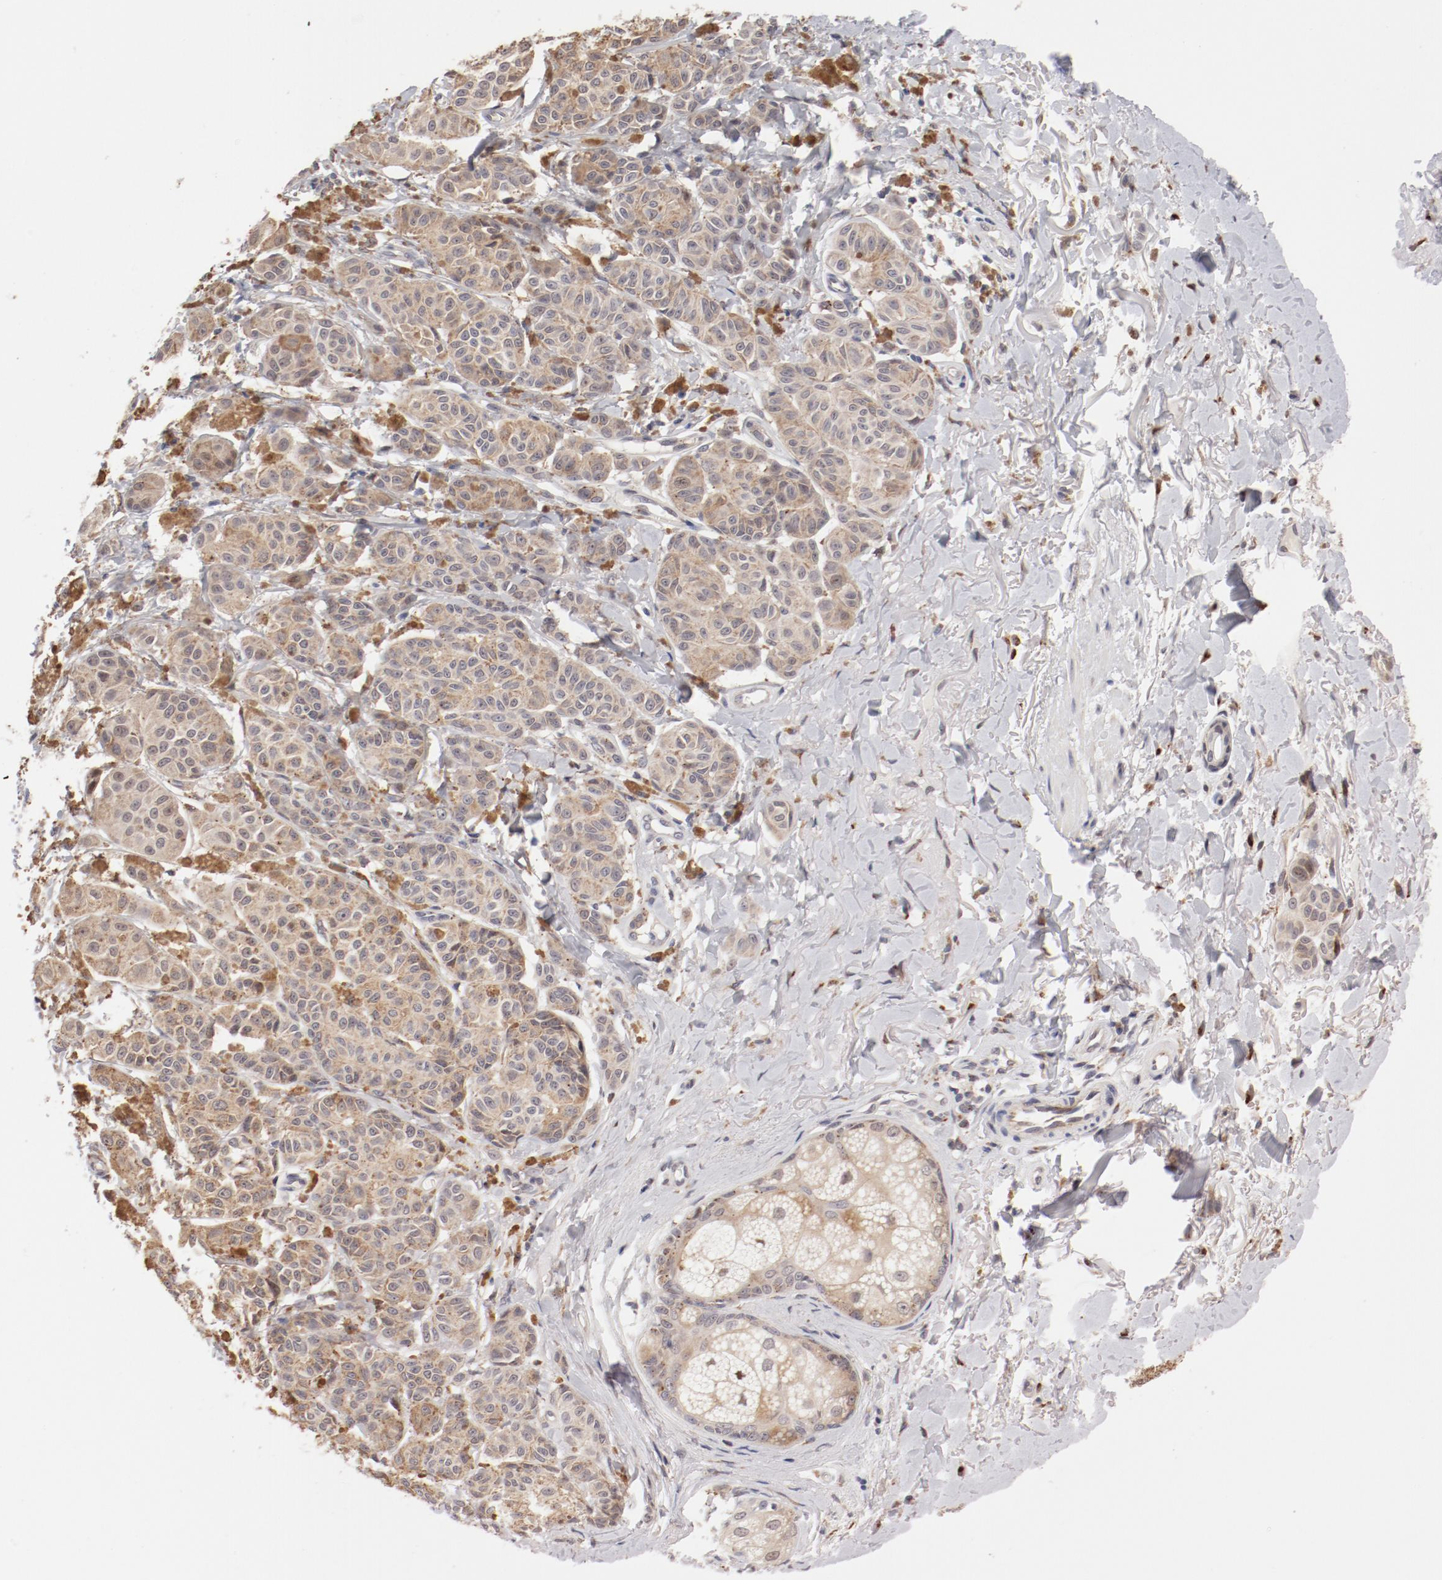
{"staining": {"intensity": "negative", "quantity": "none", "location": "none"}, "tissue": "melanoma", "cell_type": "Tumor cells", "image_type": "cancer", "snomed": [{"axis": "morphology", "description": "Malignant melanoma, NOS"}, {"axis": "topography", "description": "Skin"}], "caption": "This is a image of immunohistochemistry (IHC) staining of malignant melanoma, which shows no staining in tumor cells.", "gene": "RPL12", "patient": {"sex": "male", "age": 76}}